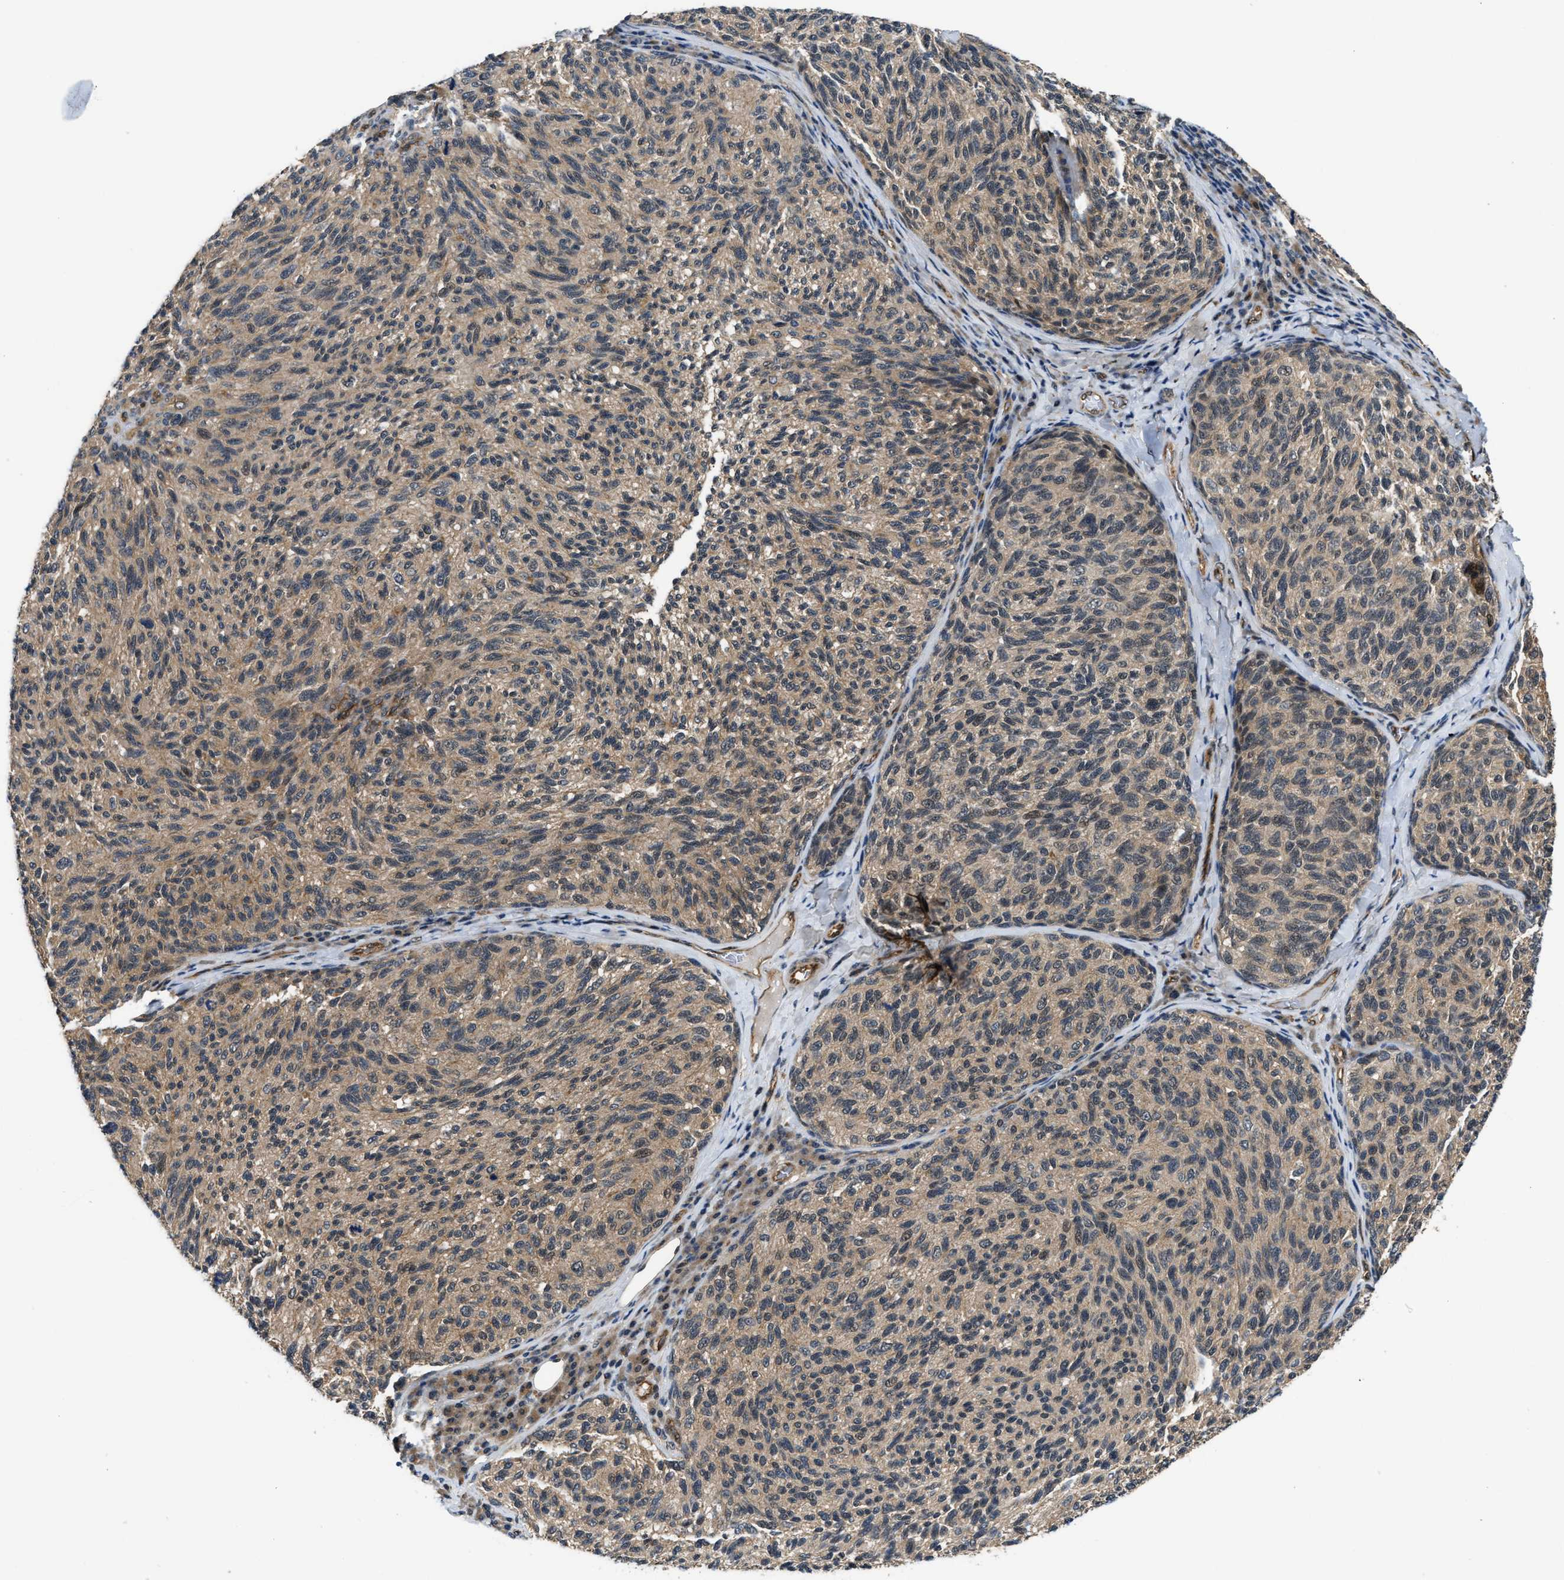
{"staining": {"intensity": "moderate", "quantity": ">75%", "location": "cytoplasmic/membranous"}, "tissue": "melanoma", "cell_type": "Tumor cells", "image_type": "cancer", "snomed": [{"axis": "morphology", "description": "Malignant melanoma, NOS"}, {"axis": "topography", "description": "Skin"}], "caption": "This image demonstrates immunohistochemistry staining of malignant melanoma, with medium moderate cytoplasmic/membranous positivity in about >75% of tumor cells.", "gene": "COPS2", "patient": {"sex": "female", "age": 73}}